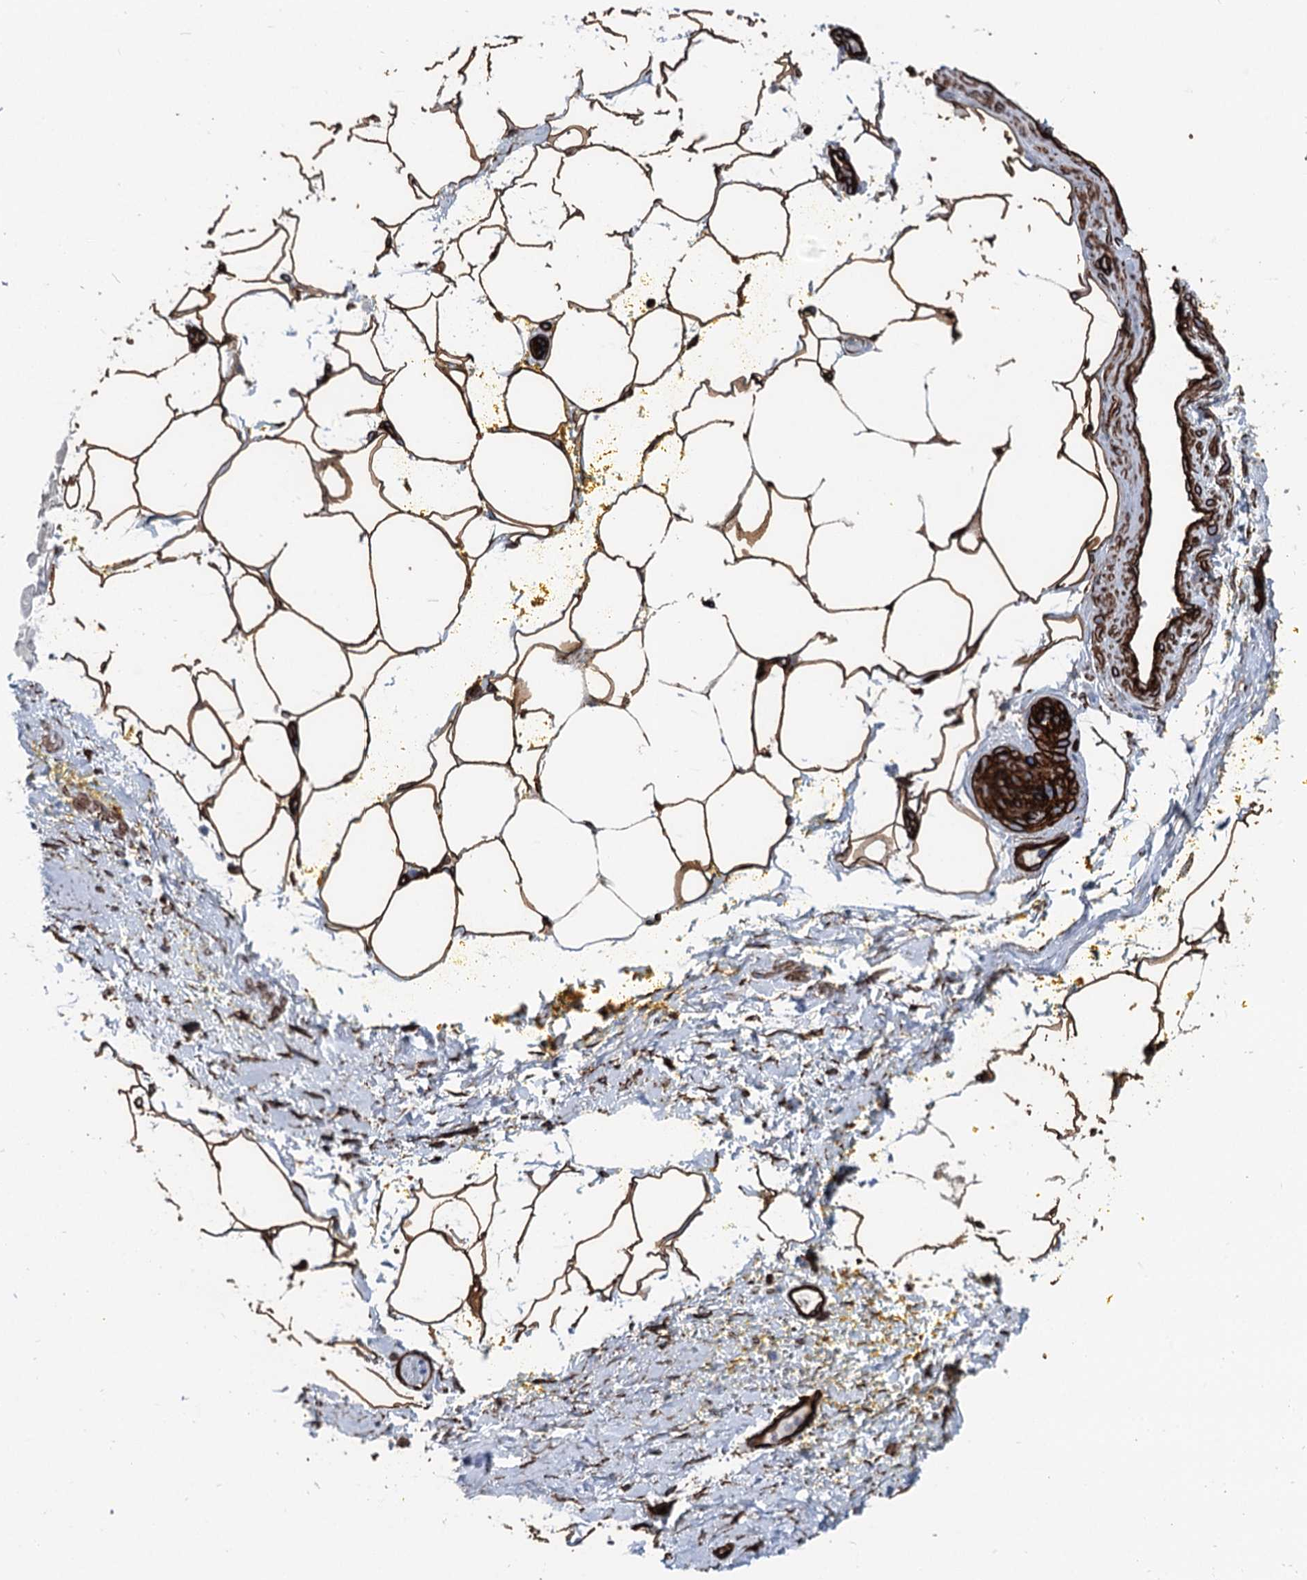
{"staining": {"intensity": "strong", "quantity": ">75%", "location": "cytoplasmic/membranous"}, "tissue": "adipose tissue", "cell_type": "Adipocytes", "image_type": "normal", "snomed": [{"axis": "morphology", "description": "Normal tissue, NOS"}, {"axis": "morphology", "description": "Adenocarcinoma, Low grade"}, {"axis": "topography", "description": "Prostate"}, {"axis": "topography", "description": "Peripheral nerve tissue"}], "caption": "This histopathology image exhibits immunohistochemistry staining of benign adipose tissue, with high strong cytoplasmic/membranous staining in approximately >75% of adipocytes.", "gene": "IQSEC1", "patient": {"sex": "male", "age": 63}}